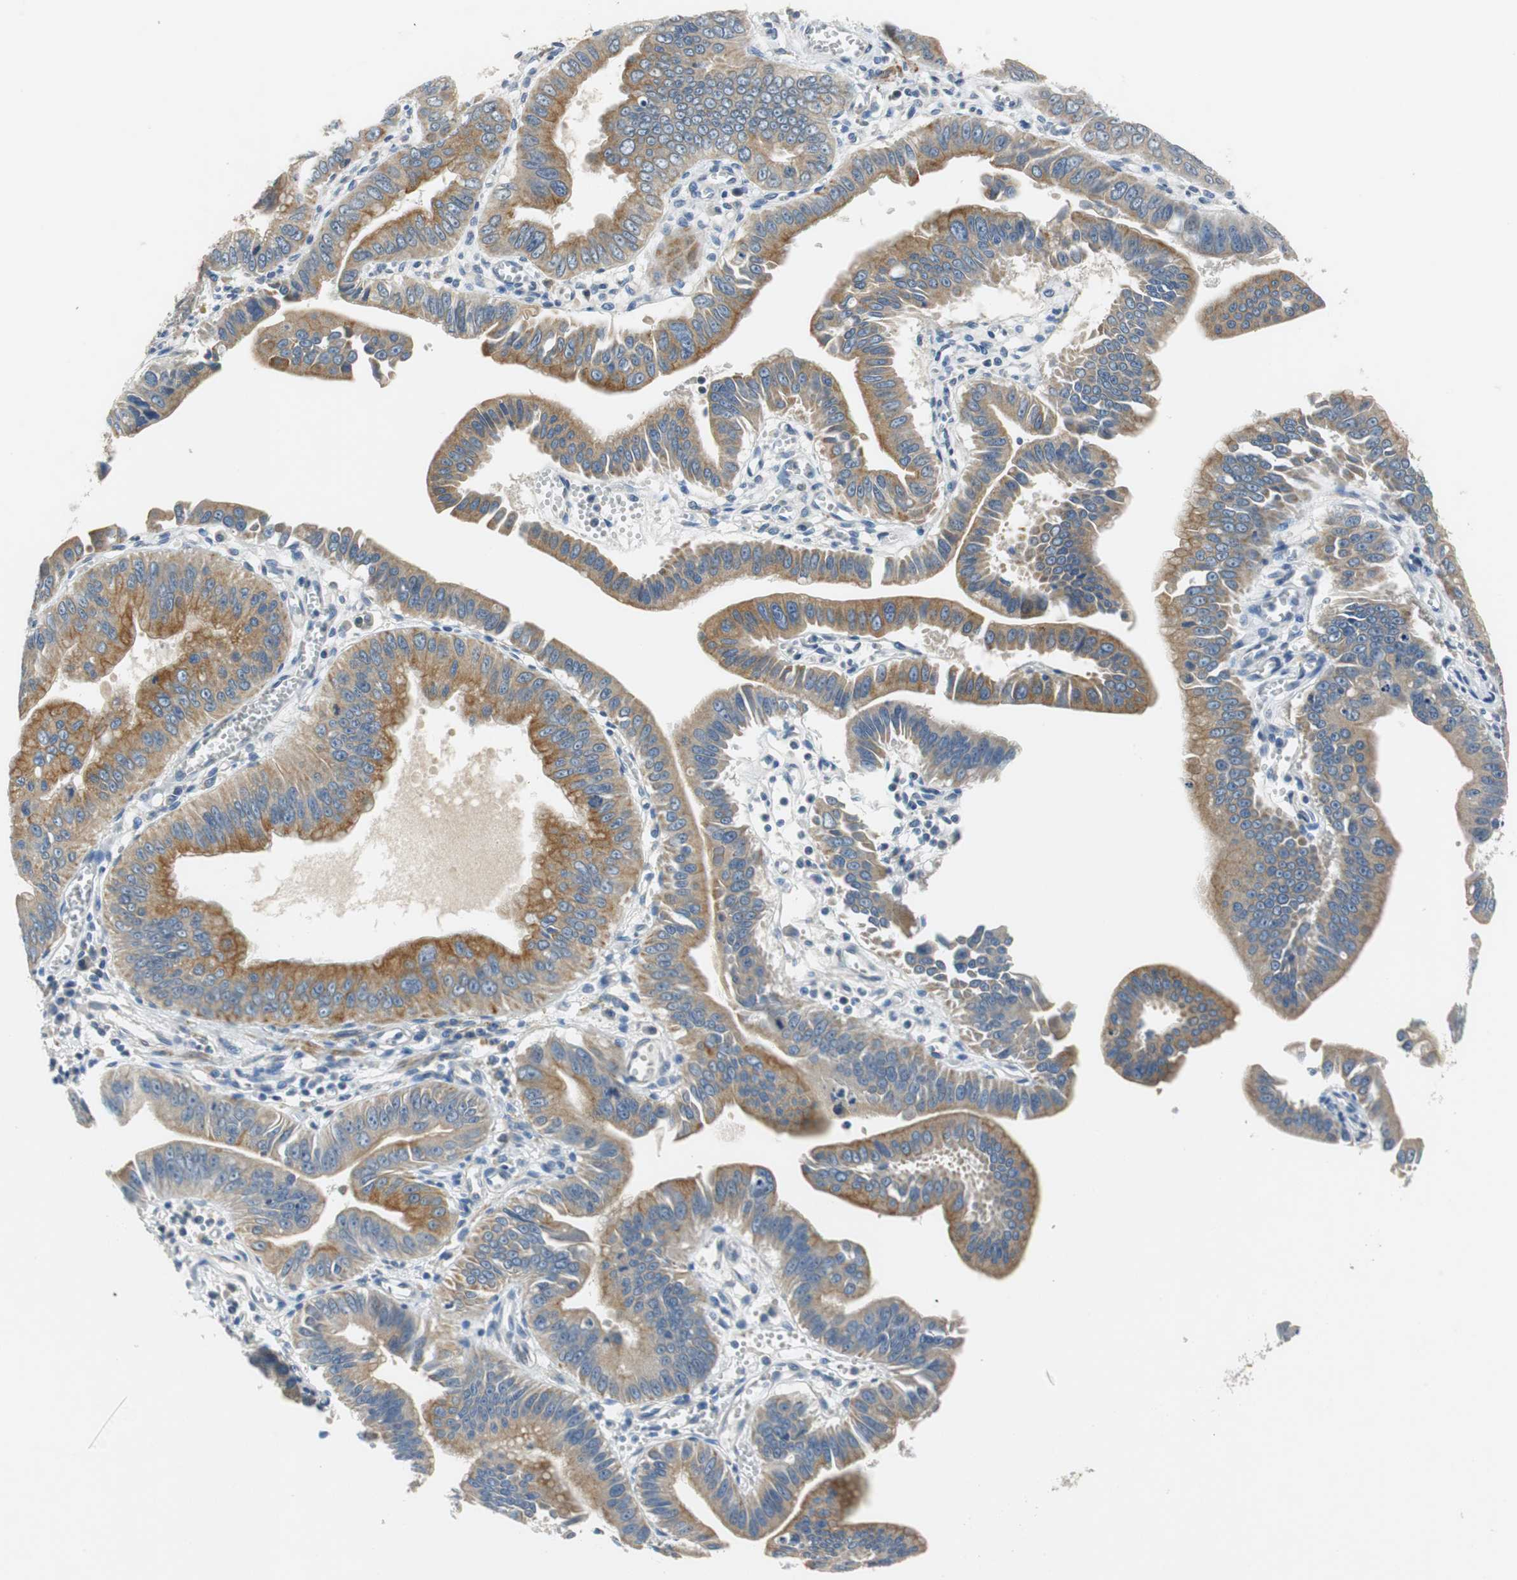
{"staining": {"intensity": "strong", "quantity": ">75%", "location": "cytoplasmic/membranous"}, "tissue": "pancreatic cancer", "cell_type": "Tumor cells", "image_type": "cancer", "snomed": [{"axis": "morphology", "description": "Normal tissue, NOS"}, {"axis": "topography", "description": "Lymph node"}], "caption": "Immunohistochemistry (IHC) (DAB (3,3'-diaminobenzidine)) staining of pancreatic cancer displays strong cytoplasmic/membranous protein expression in approximately >75% of tumor cells. (DAB (3,3'-diaminobenzidine) = brown stain, brightfield microscopy at high magnification).", "gene": "FADS2", "patient": {"sex": "male", "age": 50}}